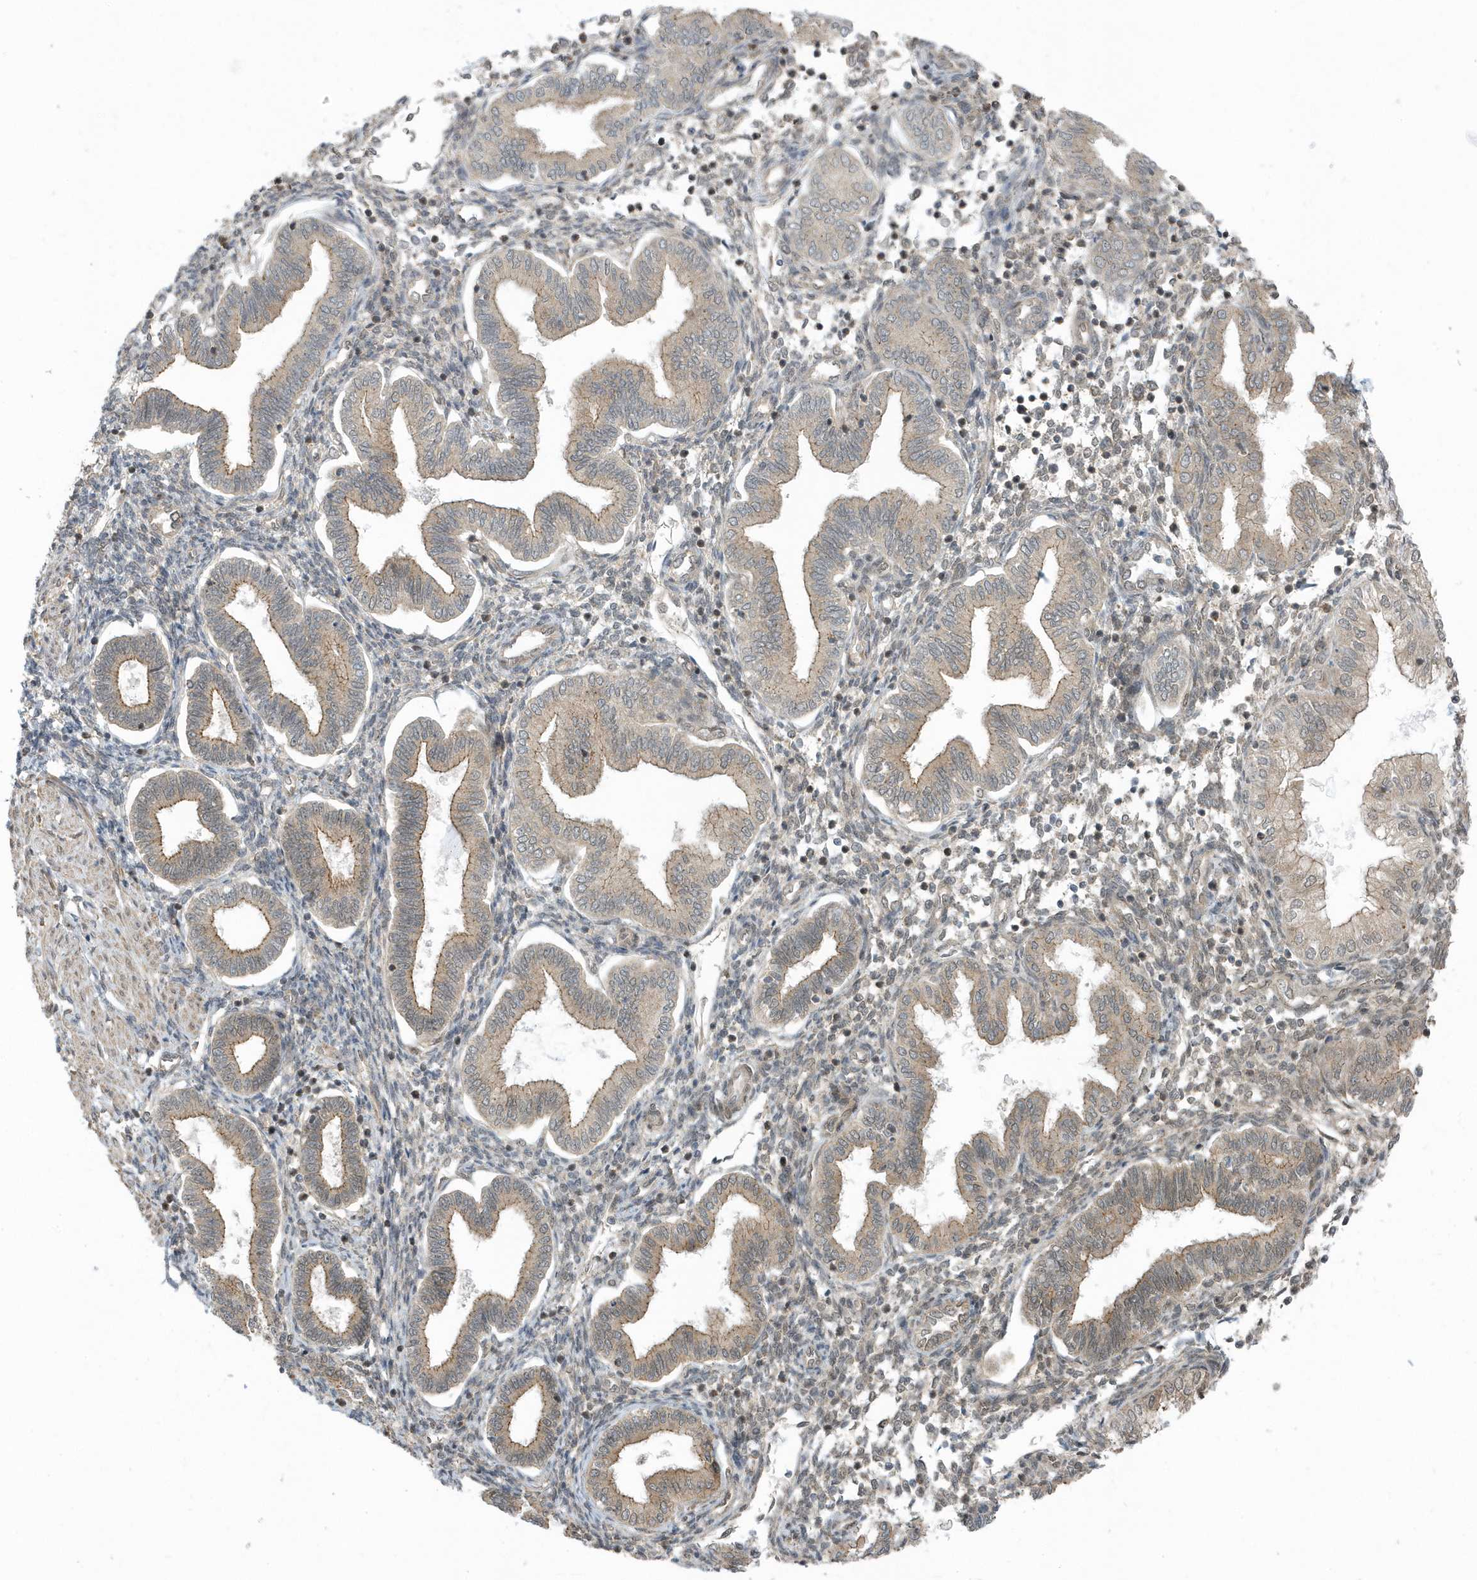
{"staining": {"intensity": "weak", "quantity": "<25%", "location": "nuclear"}, "tissue": "endometrium", "cell_type": "Cells in endometrial stroma", "image_type": "normal", "snomed": [{"axis": "morphology", "description": "Normal tissue, NOS"}, {"axis": "topography", "description": "Endometrium"}], "caption": "DAB immunohistochemical staining of normal endometrium demonstrates no significant positivity in cells in endometrial stroma. (DAB immunohistochemistry (IHC) with hematoxylin counter stain).", "gene": "USP53", "patient": {"sex": "female", "age": 53}}